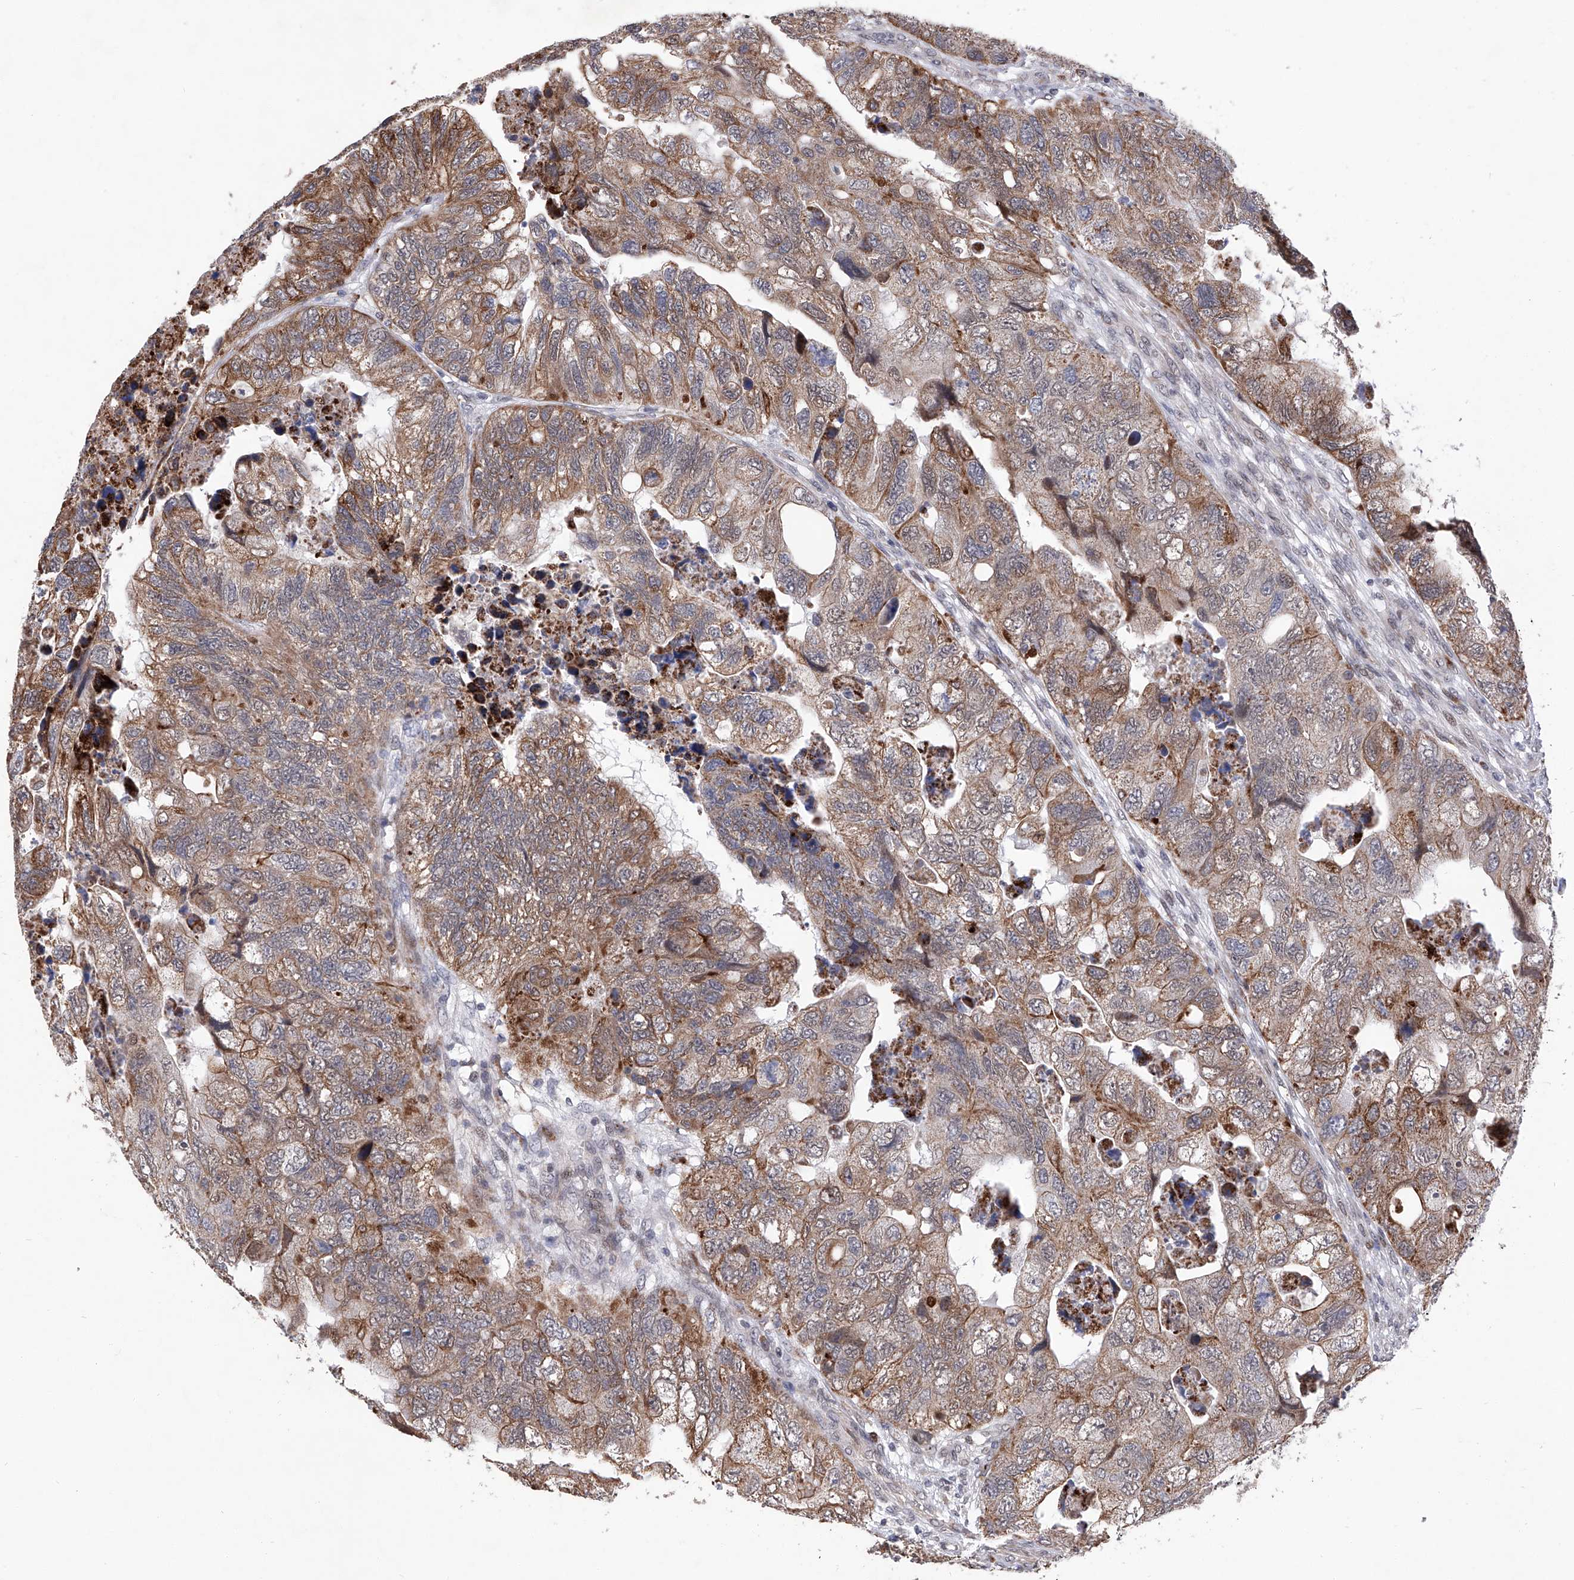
{"staining": {"intensity": "moderate", "quantity": ">75%", "location": "cytoplasmic/membranous"}, "tissue": "colorectal cancer", "cell_type": "Tumor cells", "image_type": "cancer", "snomed": [{"axis": "morphology", "description": "Adenocarcinoma, NOS"}, {"axis": "topography", "description": "Rectum"}], "caption": "DAB immunohistochemical staining of adenocarcinoma (colorectal) reveals moderate cytoplasmic/membranous protein staining in approximately >75% of tumor cells.", "gene": "FARP2", "patient": {"sex": "male", "age": 63}}